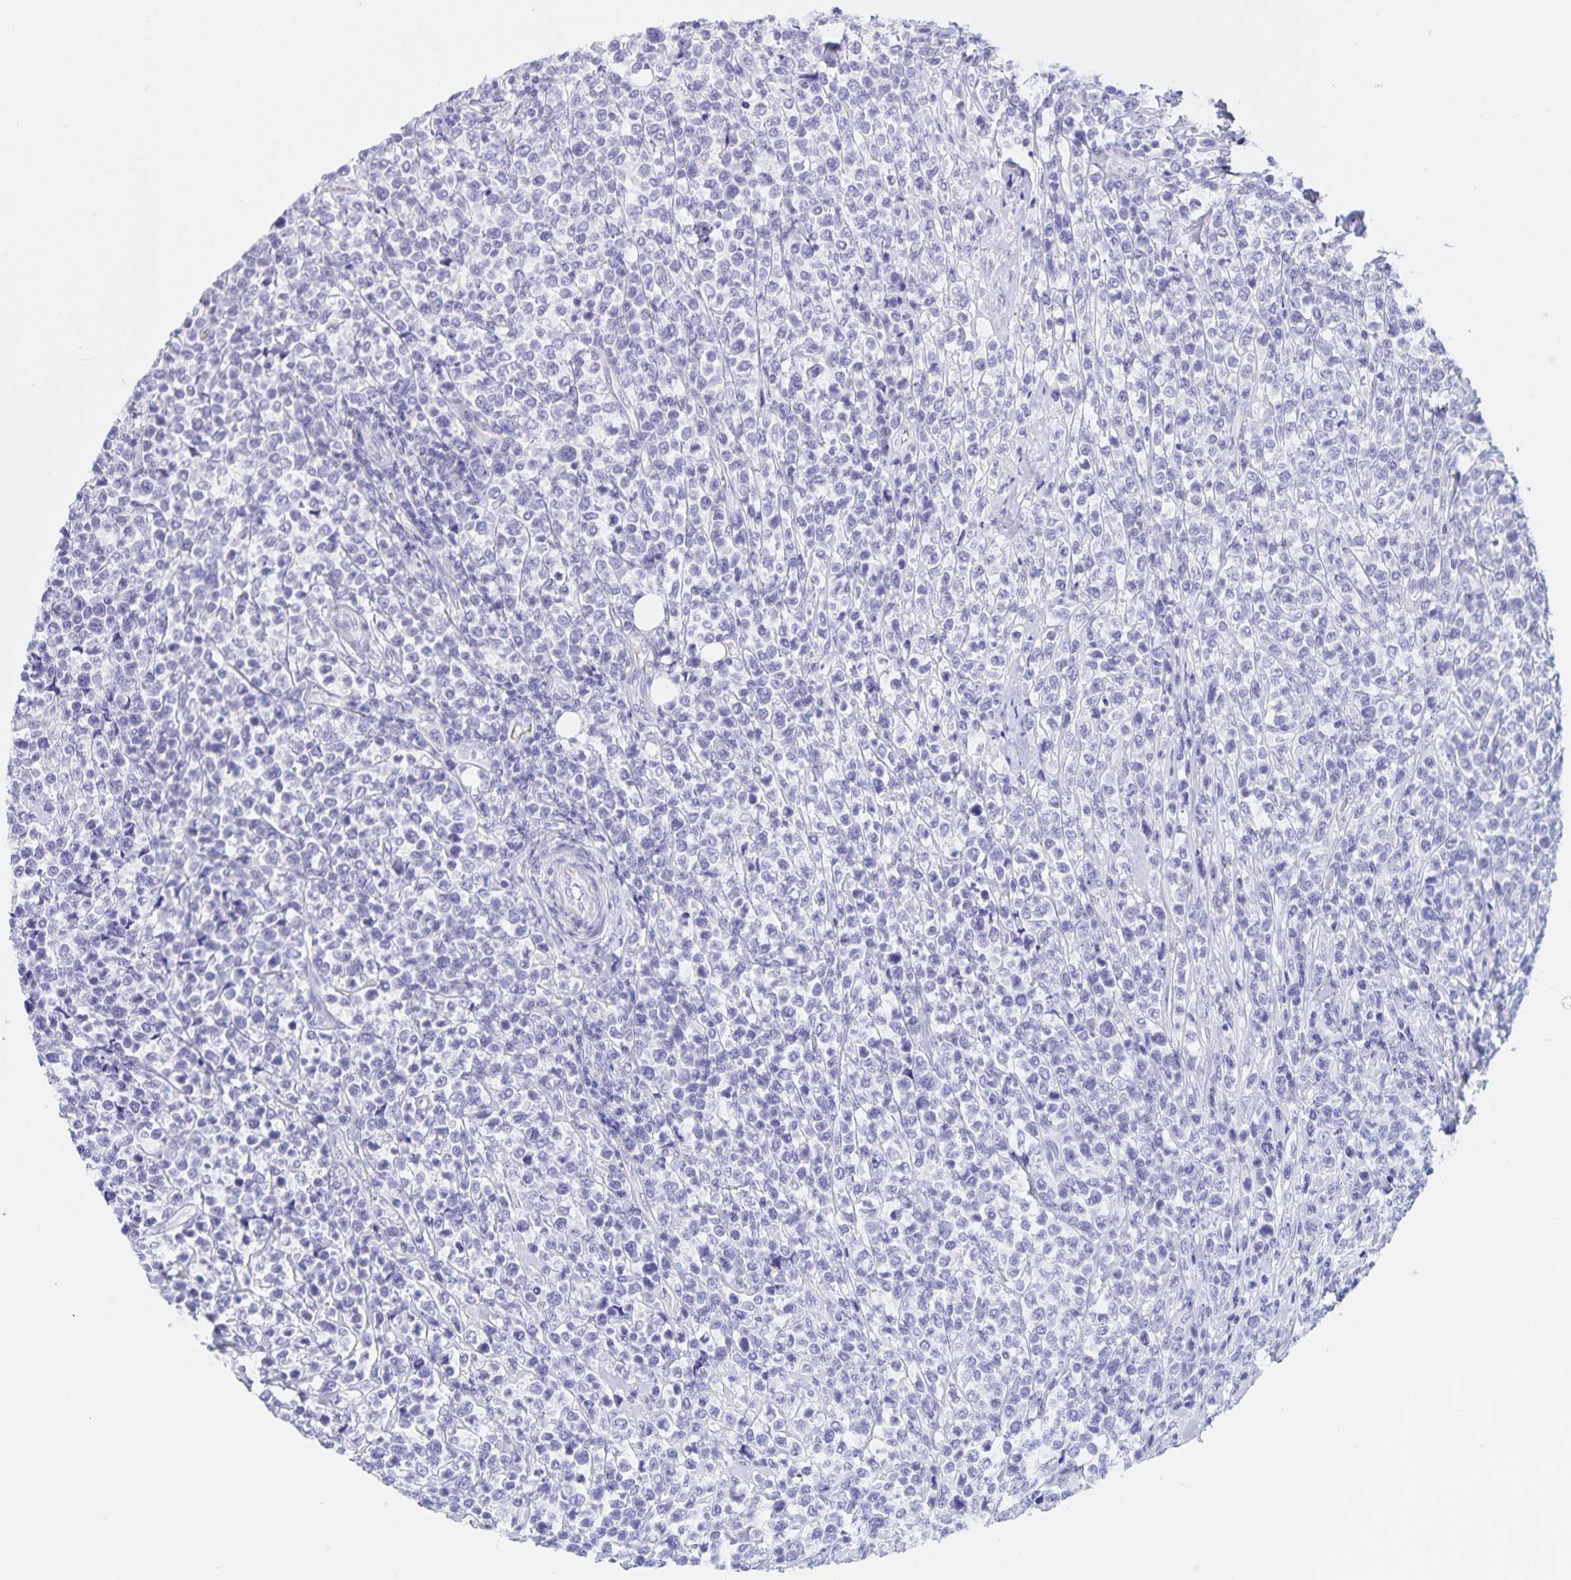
{"staining": {"intensity": "negative", "quantity": "none", "location": "none"}, "tissue": "lymphoma", "cell_type": "Tumor cells", "image_type": "cancer", "snomed": [{"axis": "morphology", "description": "Malignant lymphoma, non-Hodgkin's type, High grade"}, {"axis": "topography", "description": "Soft tissue"}], "caption": "This is an immunohistochemistry (IHC) photomicrograph of human lymphoma. There is no positivity in tumor cells.", "gene": "DMGDH", "patient": {"sex": "female", "age": 56}}